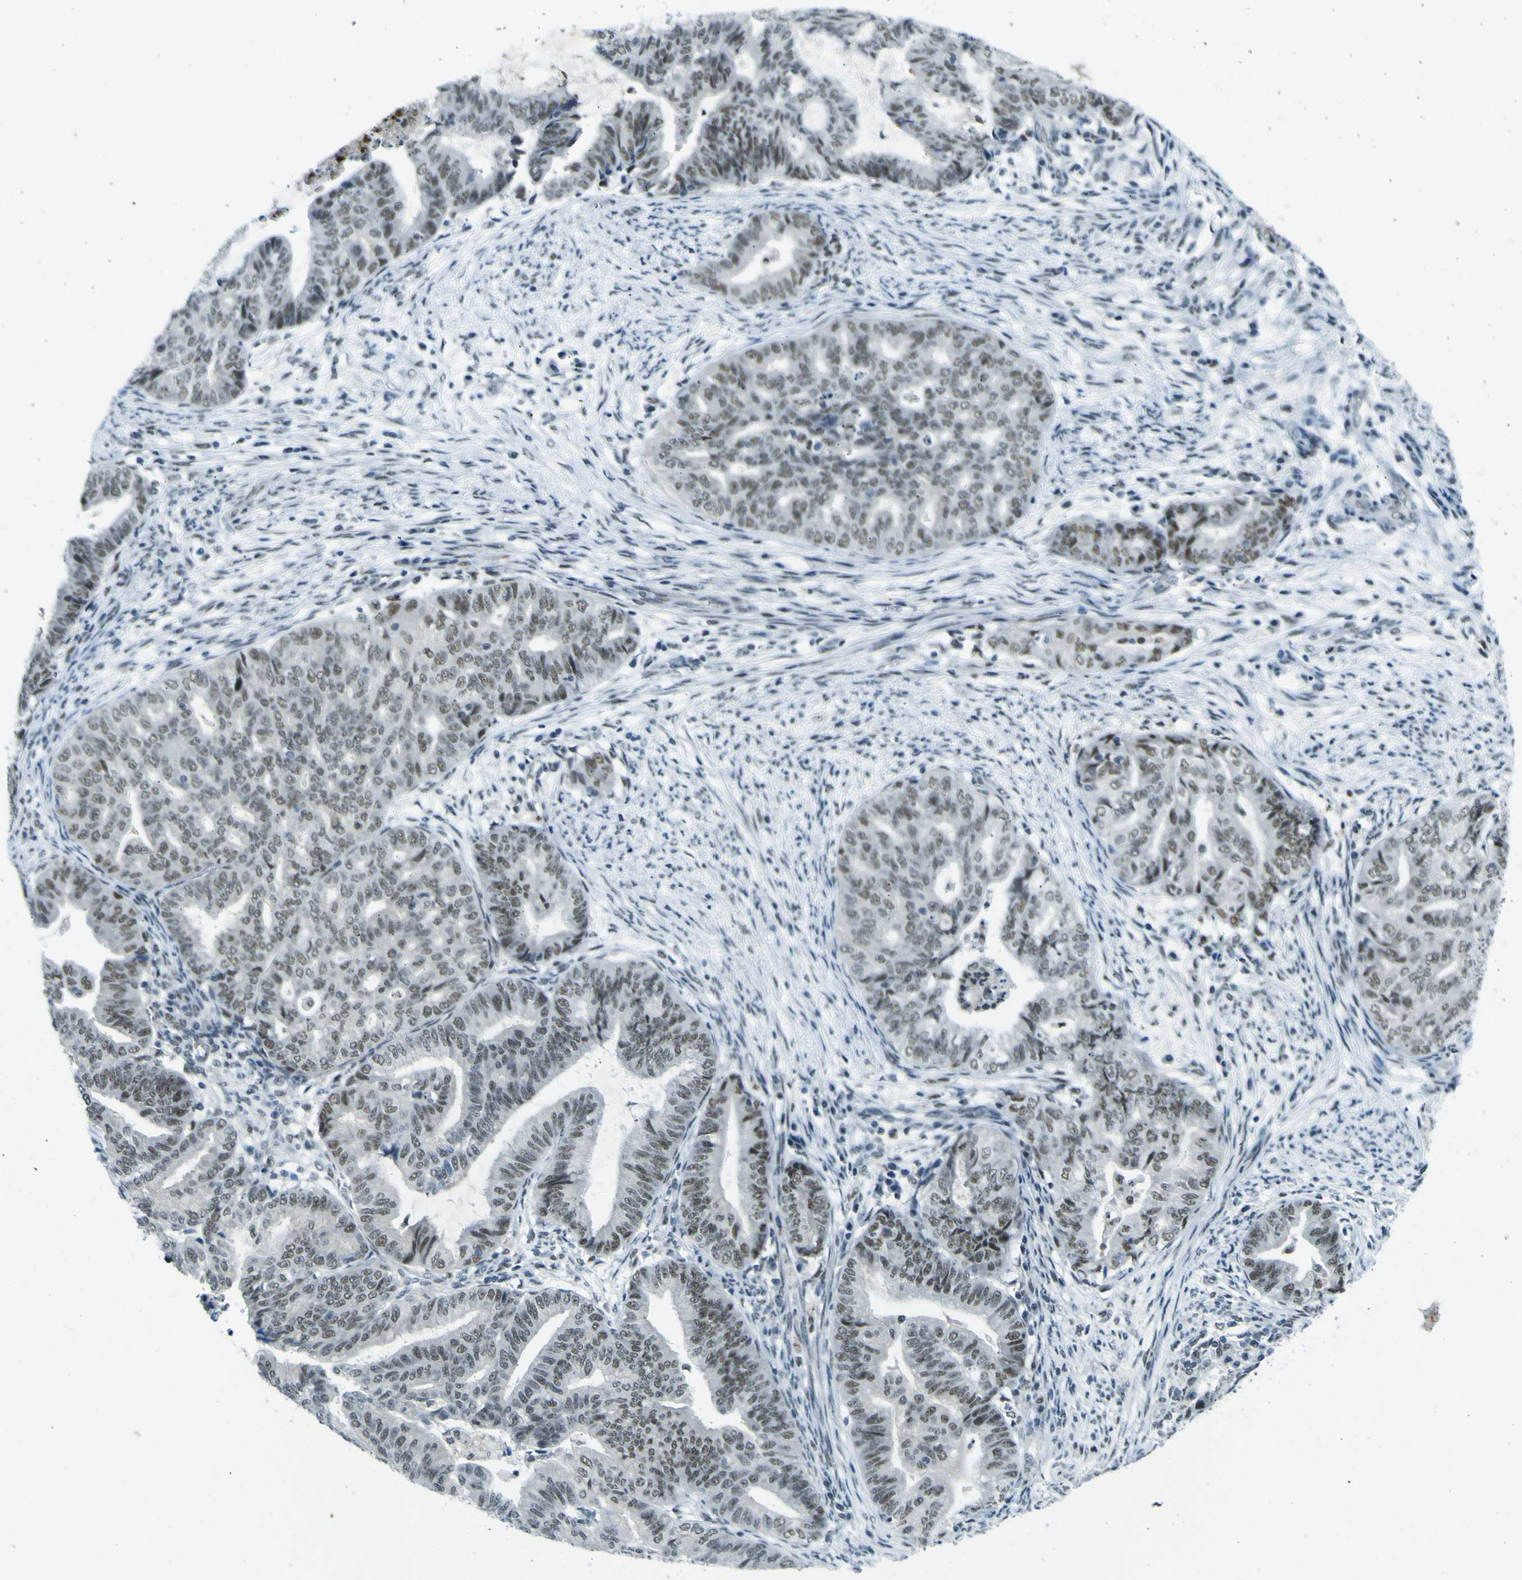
{"staining": {"intensity": "weak", "quantity": "25%-75%", "location": "nuclear"}, "tissue": "endometrial cancer", "cell_type": "Tumor cells", "image_type": "cancer", "snomed": [{"axis": "morphology", "description": "Adenocarcinoma, NOS"}, {"axis": "topography", "description": "Endometrium"}], "caption": "This micrograph demonstrates endometrial adenocarcinoma stained with immunohistochemistry to label a protein in brown. The nuclear of tumor cells show weak positivity for the protein. Nuclei are counter-stained blue.", "gene": "CEBPG", "patient": {"sex": "female", "age": 79}}